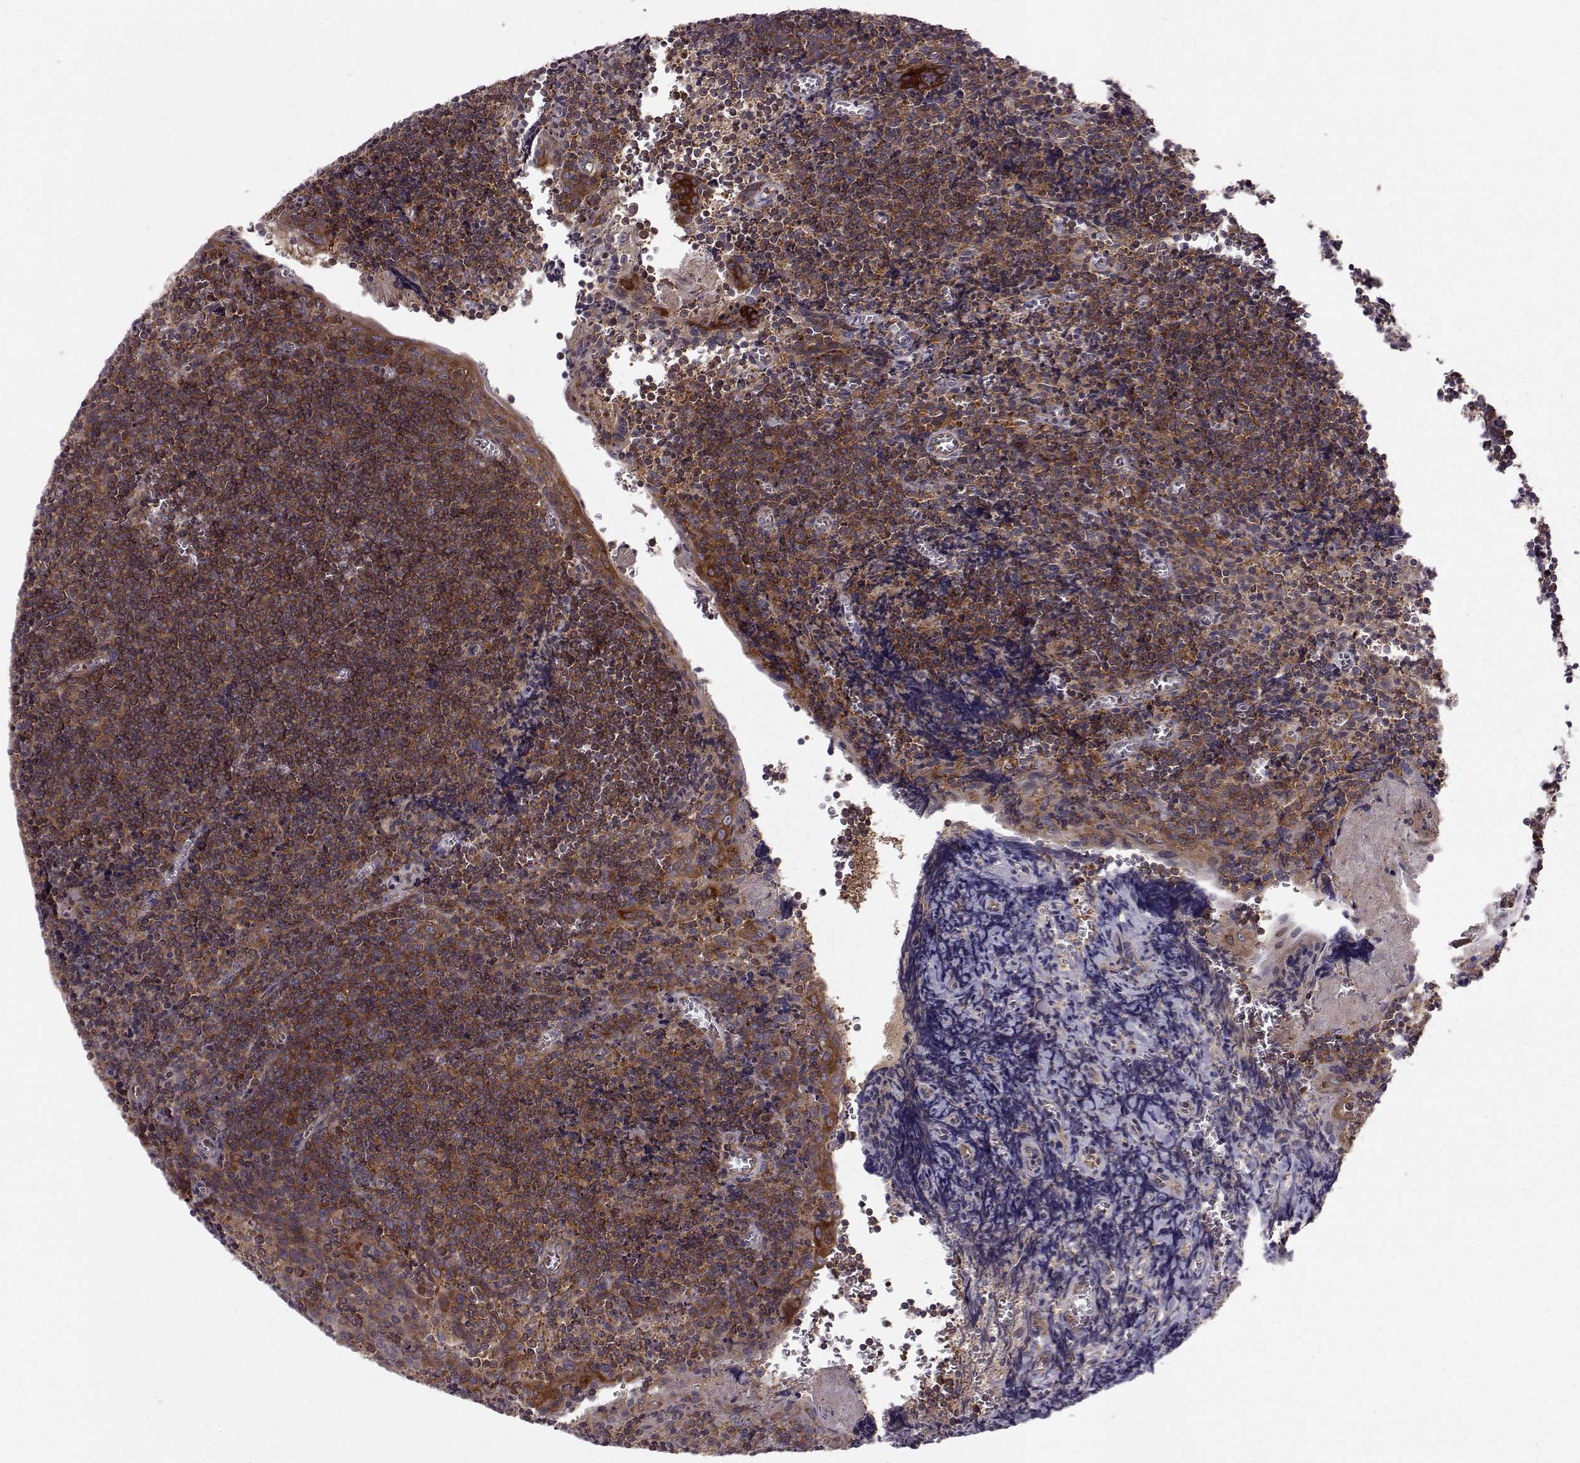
{"staining": {"intensity": "strong", "quantity": ">75%", "location": "cytoplasmic/membranous"}, "tissue": "tonsil", "cell_type": "Germinal center cells", "image_type": "normal", "snomed": [{"axis": "morphology", "description": "Normal tissue, NOS"}, {"axis": "morphology", "description": "Inflammation, NOS"}, {"axis": "topography", "description": "Tonsil"}], "caption": "Protein expression by immunohistochemistry (IHC) demonstrates strong cytoplasmic/membranous positivity in about >75% of germinal center cells in benign tonsil. (IHC, brightfield microscopy, high magnification).", "gene": "RABGAP1", "patient": {"sex": "female", "age": 31}}